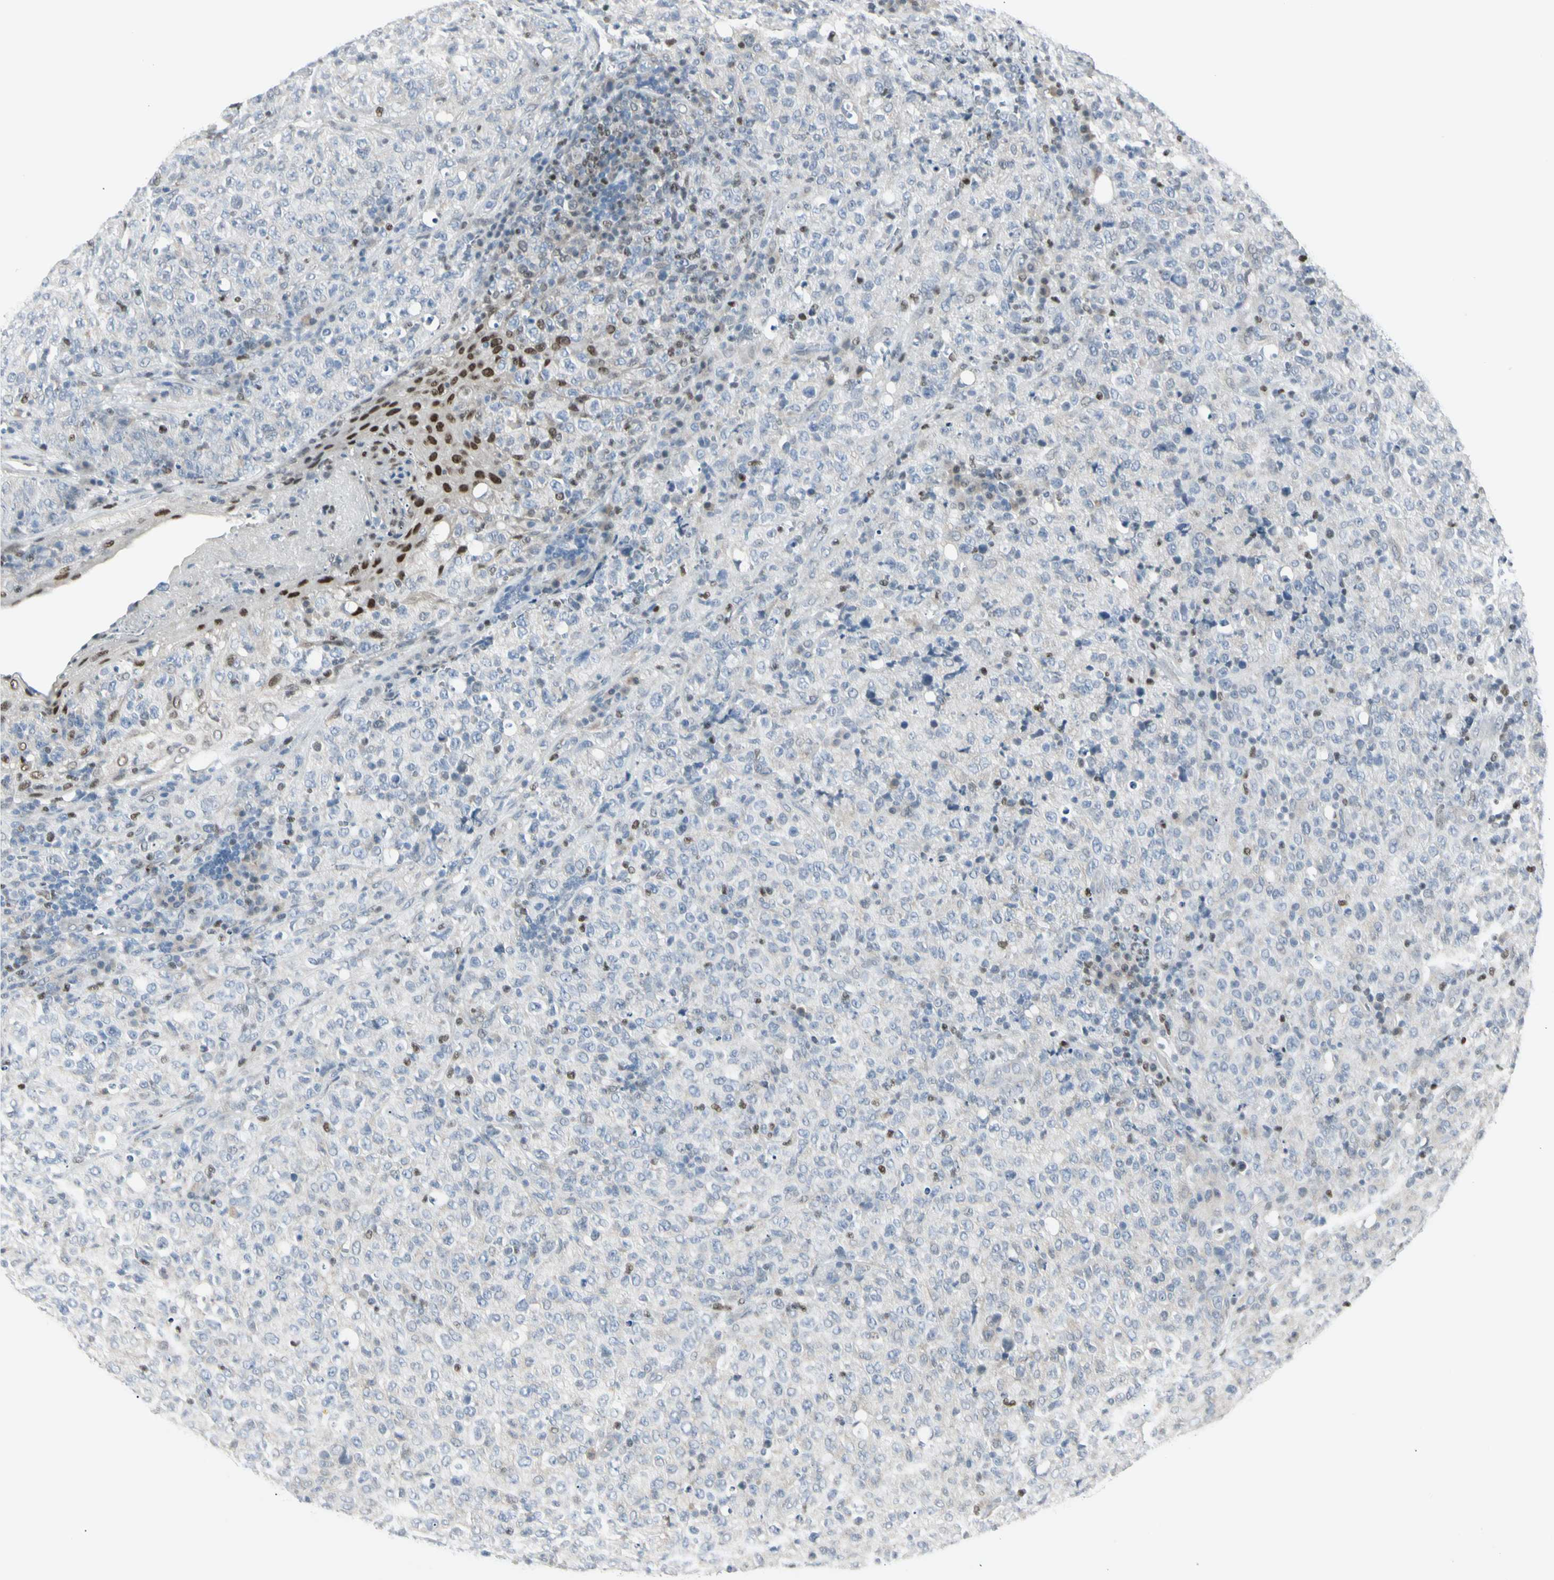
{"staining": {"intensity": "negative", "quantity": "none", "location": "none"}, "tissue": "lymphoma", "cell_type": "Tumor cells", "image_type": "cancer", "snomed": [{"axis": "morphology", "description": "Malignant lymphoma, non-Hodgkin's type, High grade"}, {"axis": "topography", "description": "Tonsil"}], "caption": "Immunohistochemical staining of malignant lymphoma, non-Hodgkin's type (high-grade) exhibits no significant expression in tumor cells.", "gene": "ZBTB7B", "patient": {"sex": "female", "age": 36}}